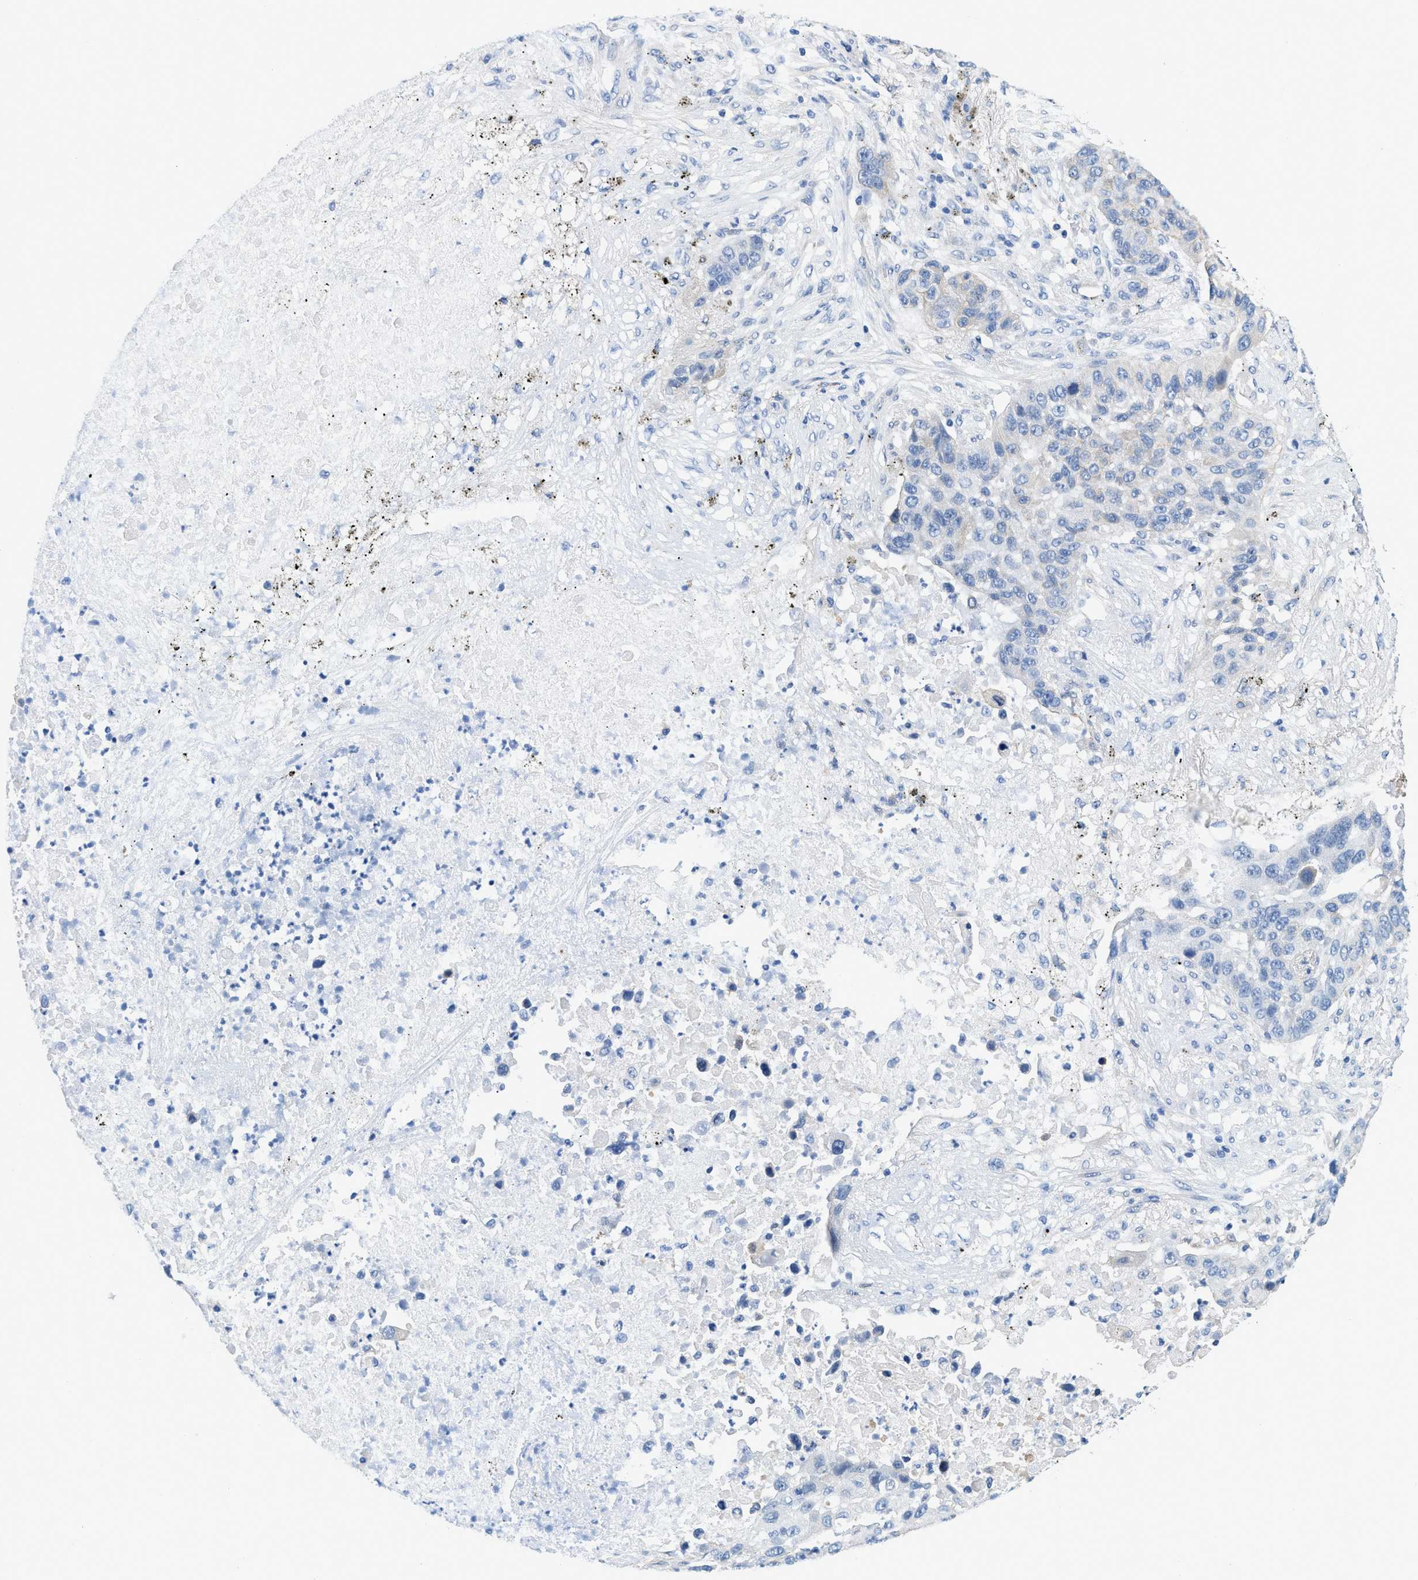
{"staining": {"intensity": "negative", "quantity": "none", "location": "none"}, "tissue": "lung cancer", "cell_type": "Tumor cells", "image_type": "cancer", "snomed": [{"axis": "morphology", "description": "Squamous cell carcinoma, NOS"}, {"axis": "topography", "description": "Lung"}], "caption": "Immunohistochemical staining of lung squamous cell carcinoma displays no significant positivity in tumor cells. Nuclei are stained in blue.", "gene": "BPGM", "patient": {"sex": "male", "age": 57}}